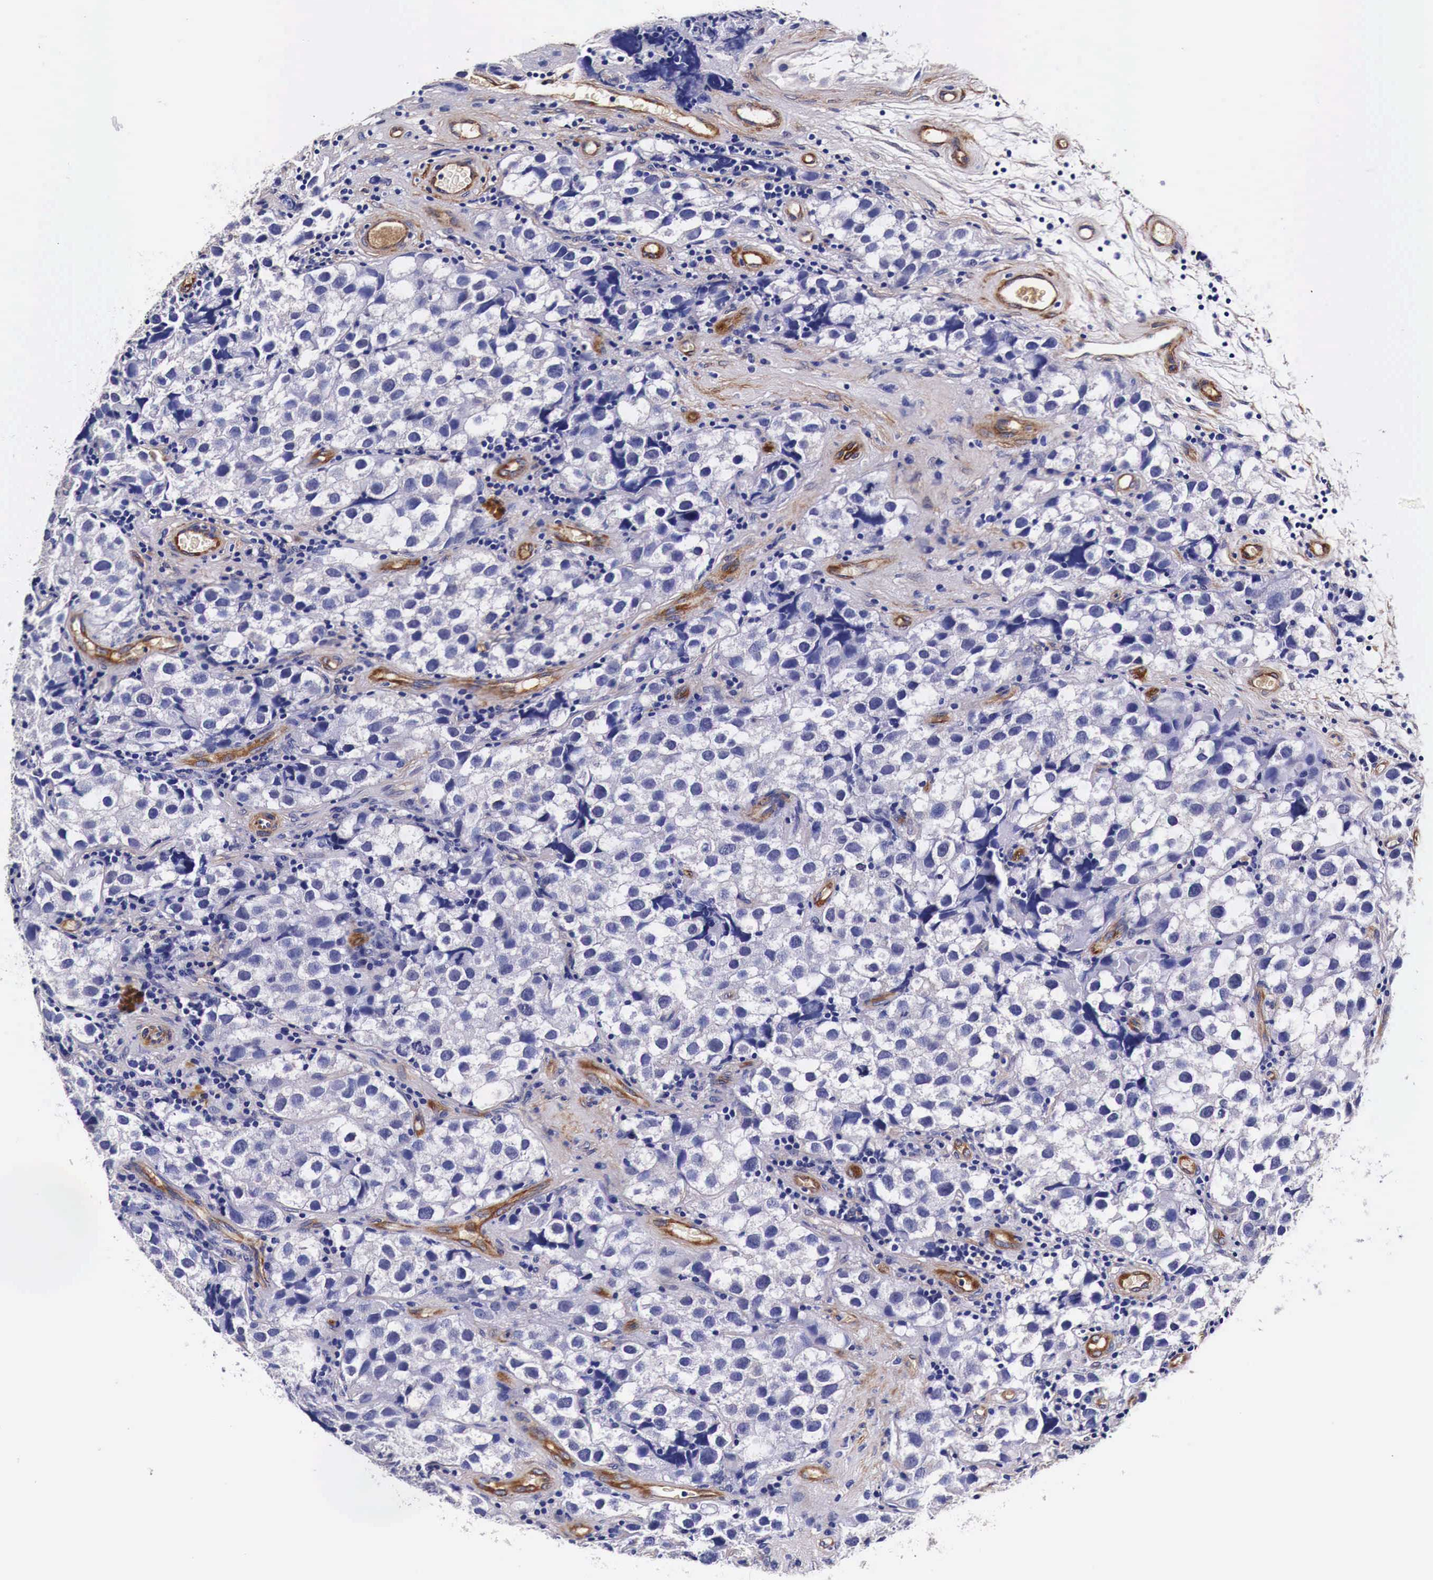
{"staining": {"intensity": "negative", "quantity": "none", "location": "none"}, "tissue": "testis cancer", "cell_type": "Tumor cells", "image_type": "cancer", "snomed": [{"axis": "morphology", "description": "Seminoma, NOS"}, {"axis": "topography", "description": "Testis"}], "caption": "Immunohistochemistry image of neoplastic tissue: testis seminoma stained with DAB (3,3'-diaminobenzidine) displays no significant protein staining in tumor cells. Nuclei are stained in blue.", "gene": "HSPB1", "patient": {"sex": "male", "age": 39}}